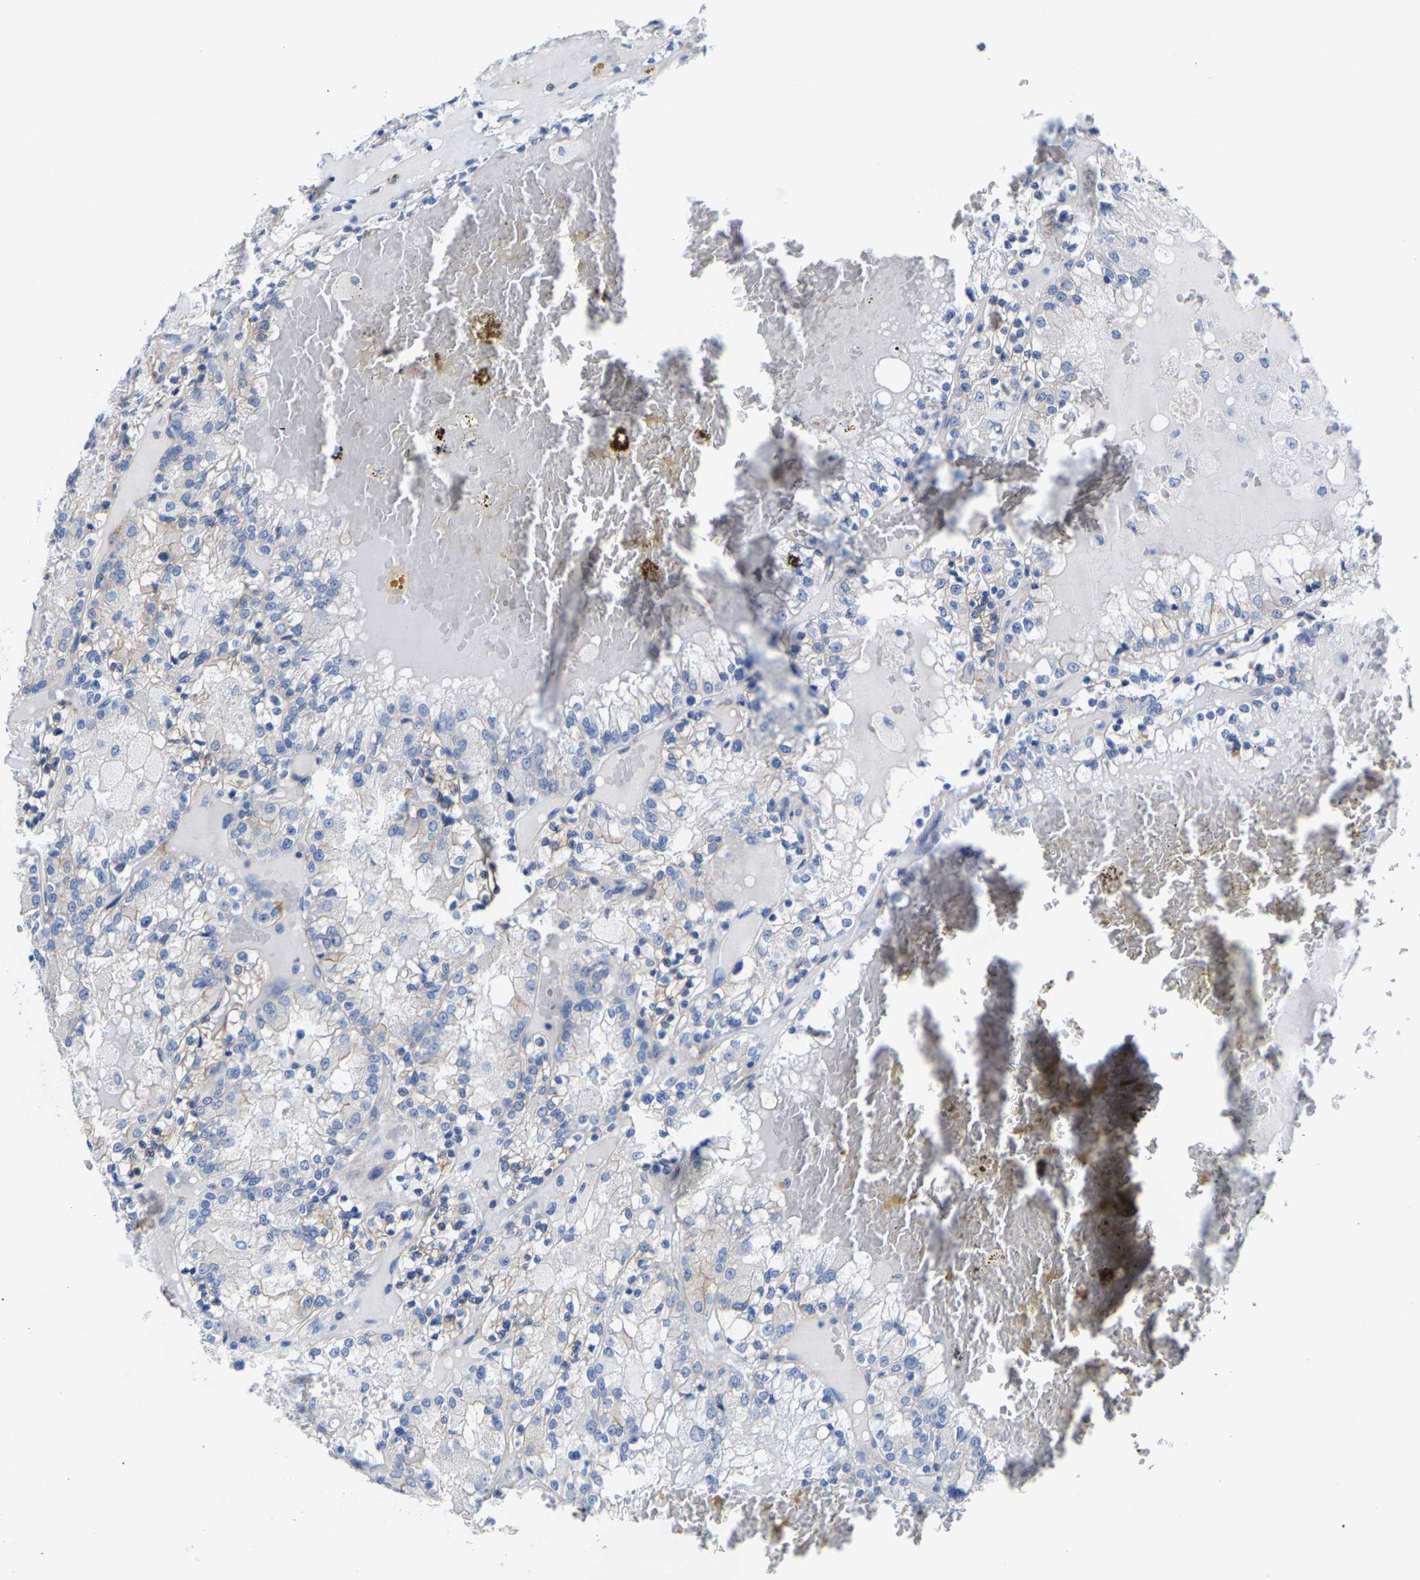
{"staining": {"intensity": "negative", "quantity": "none", "location": "none"}, "tissue": "renal cancer", "cell_type": "Tumor cells", "image_type": "cancer", "snomed": [{"axis": "morphology", "description": "Adenocarcinoma, NOS"}, {"axis": "topography", "description": "Kidney"}], "caption": "A micrograph of renal adenocarcinoma stained for a protein demonstrates no brown staining in tumor cells. (DAB immunohistochemistry with hematoxylin counter stain).", "gene": "DSCAM", "patient": {"sex": "female", "age": 56}}